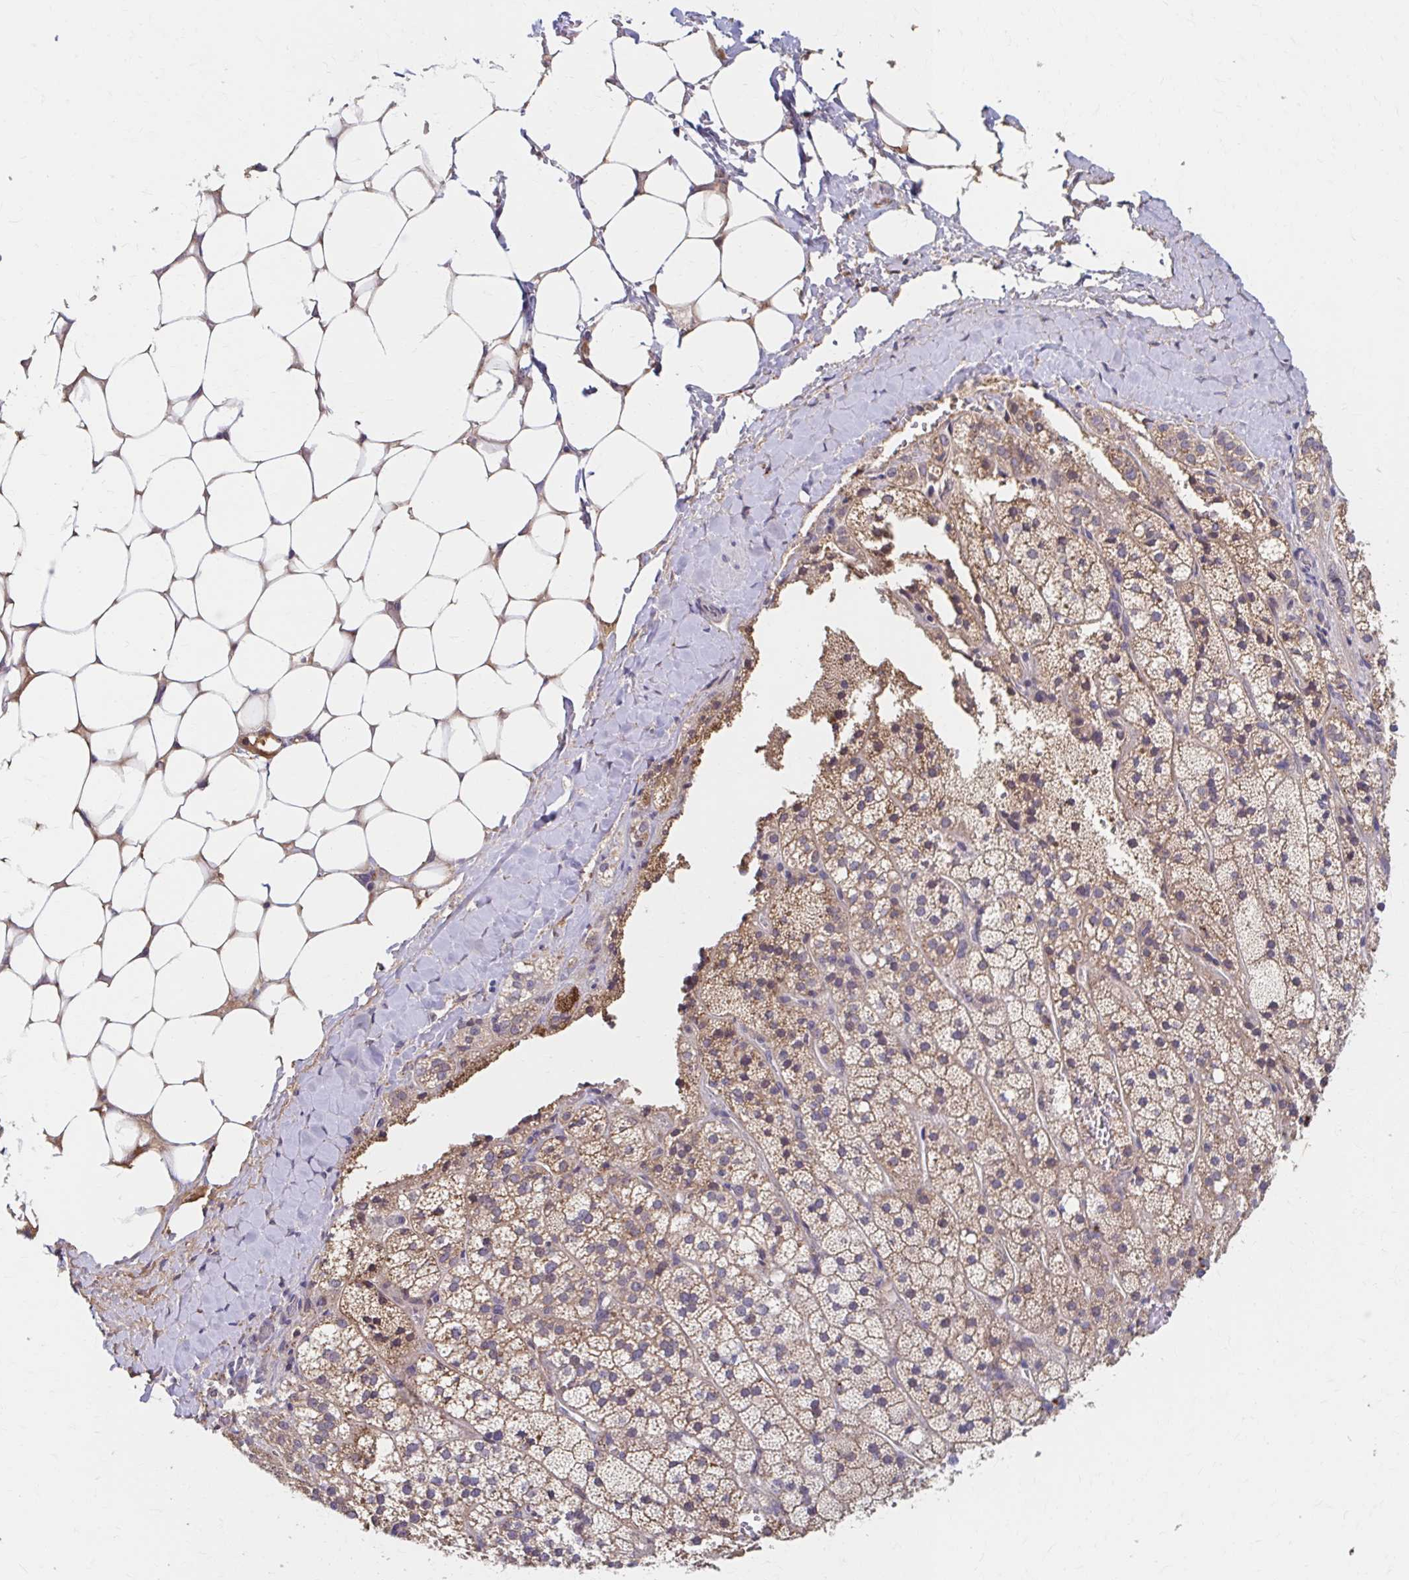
{"staining": {"intensity": "moderate", "quantity": ">75%", "location": "cytoplasmic/membranous"}, "tissue": "adrenal gland", "cell_type": "Glandular cells", "image_type": "normal", "snomed": [{"axis": "morphology", "description": "Normal tissue, NOS"}, {"axis": "topography", "description": "Adrenal gland"}], "caption": "IHC (DAB (3,3'-diaminobenzidine)) staining of unremarkable human adrenal gland displays moderate cytoplasmic/membranous protein staining in approximately >75% of glandular cells. (Brightfield microscopy of DAB IHC at high magnification).", "gene": "HMGCS2", "patient": {"sex": "male", "age": 53}}